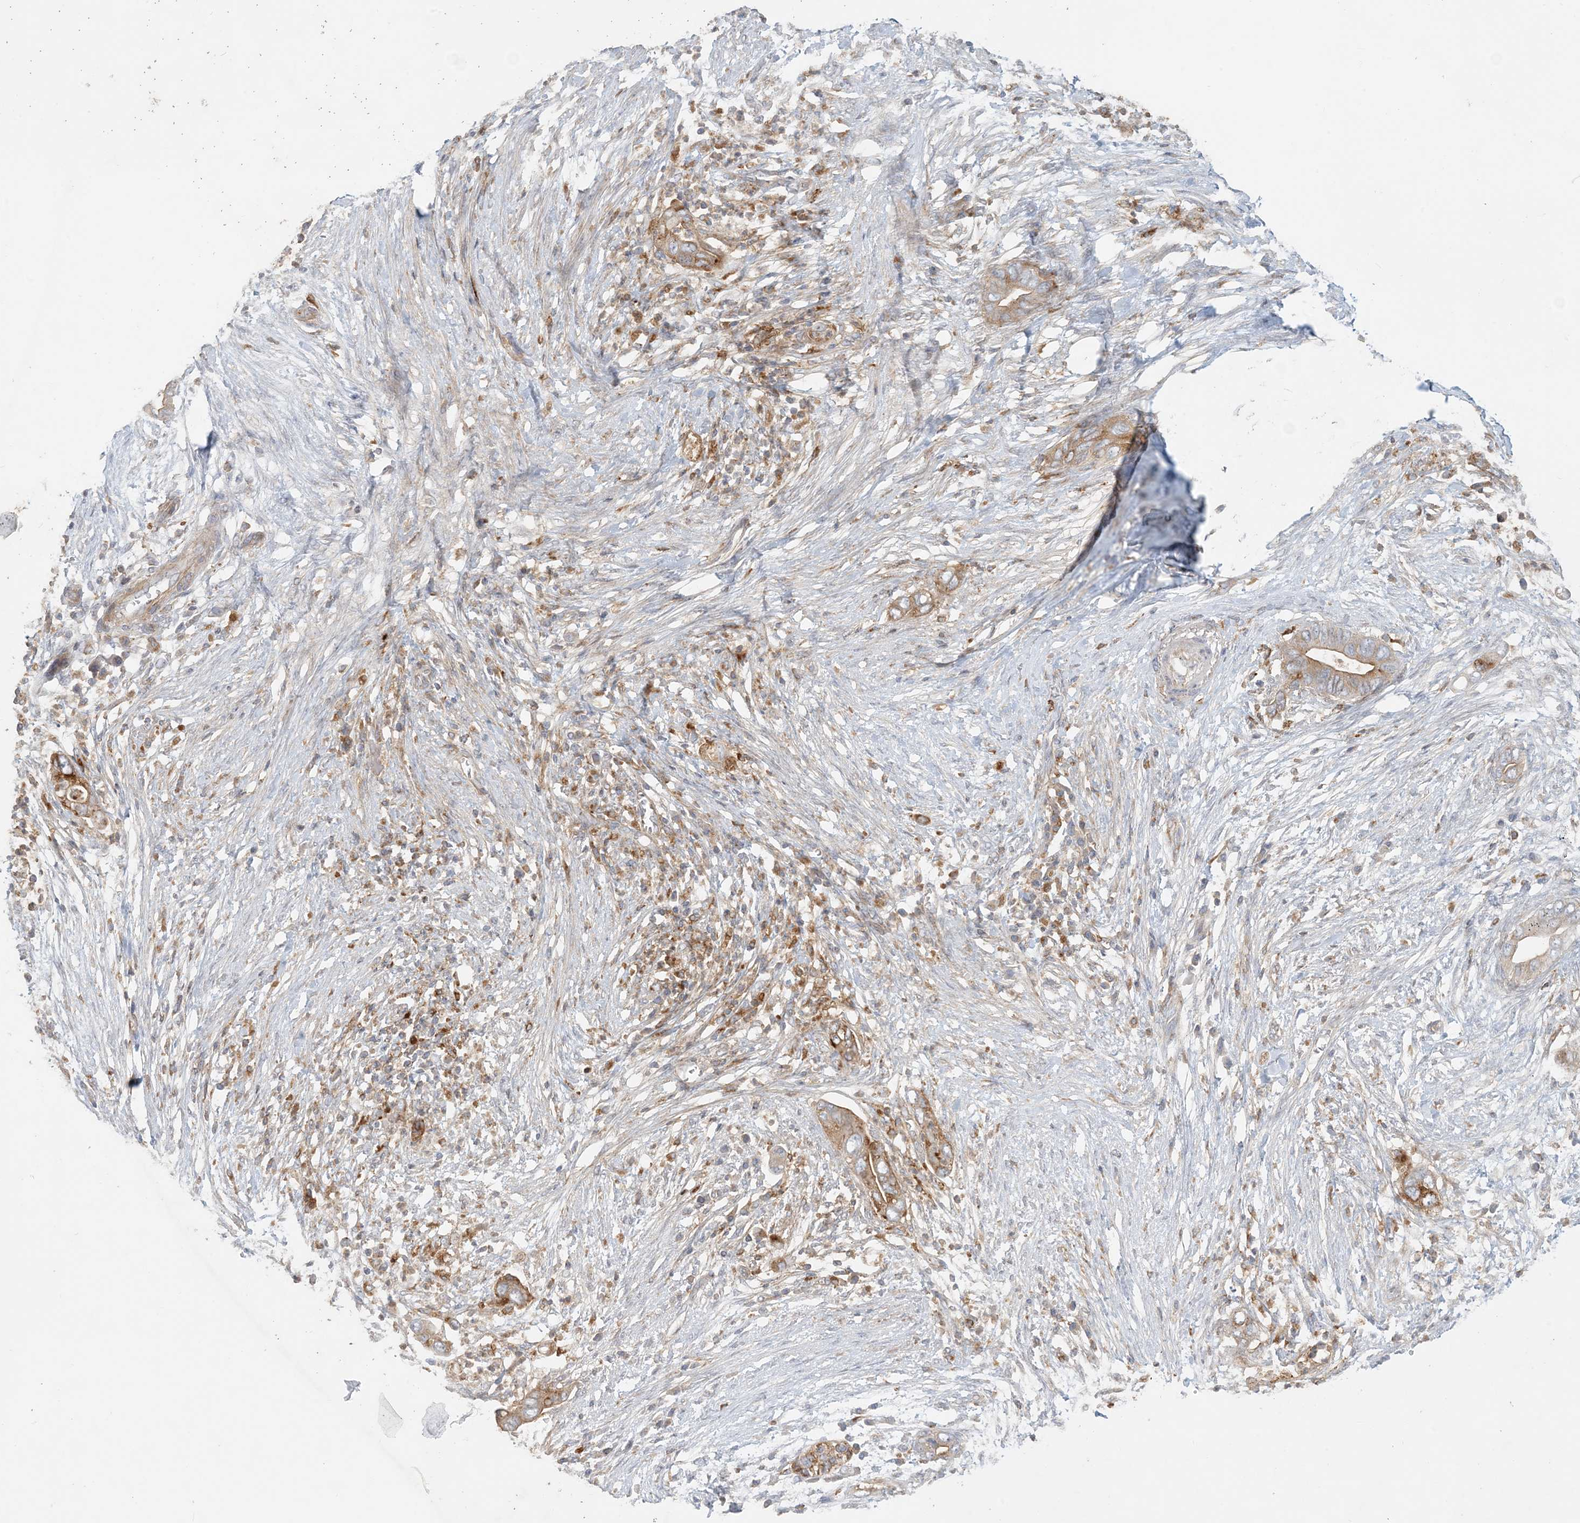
{"staining": {"intensity": "moderate", "quantity": "25%-75%", "location": "cytoplasmic/membranous"}, "tissue": "pancreatic cancer", "cell_type": "Tumor cells", "image_type": "cancer", "snomed": [{"axis": "morphology", "description": "Adenocarcinoma, NOS"}, {"axis": "topography", "description": "Pancreas"}], "caption": "A brown stain highlights moderate cytoplasmic/membranous positivity of a protein in adenocarcinoma (pancreatic) tumor cells.", "gene": "SPPL2A", "patient": {"sex": "male", "age": 75}}